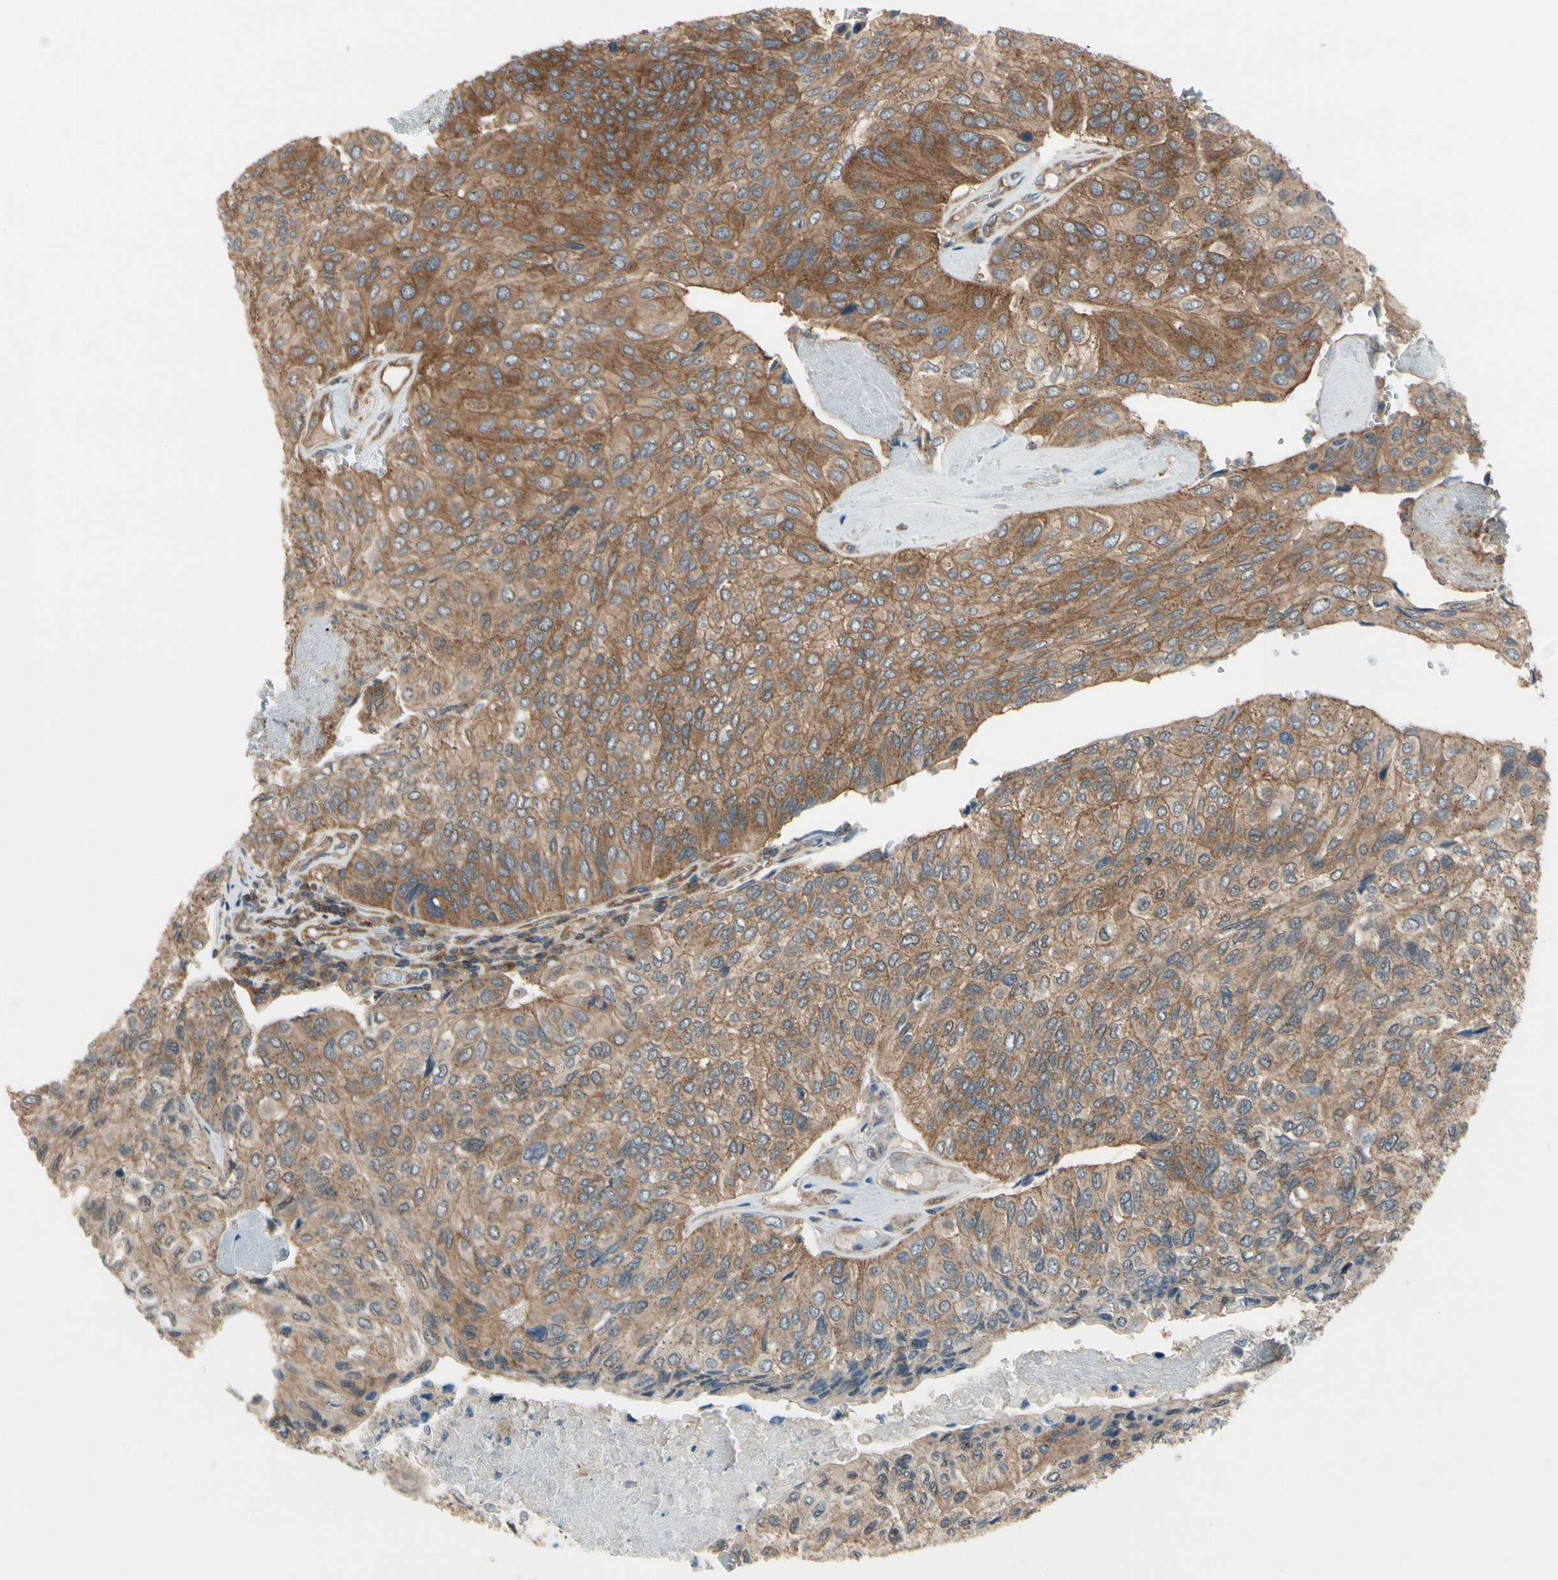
{"staining": {"intensity": "moderate", "quantity": ">75%", "location": "cytoplasmic/membranous"}, "tissue": "urothelial cancer", "cell_type": "Tumor cells", "image_type": "cancer", "snomed": [{"axis": "morphology", "description": "Urothelial carcinoma, High grade"}, {"axis": "topography", "description": "Urinary bladder"}], "caption": "A brown stain highlights moderate cytoplasmic/membranous staining of a protein in urothelial cancer tumor cells.", "gene": "EPS15", "patient": {"sex": "male", "age": 66}}